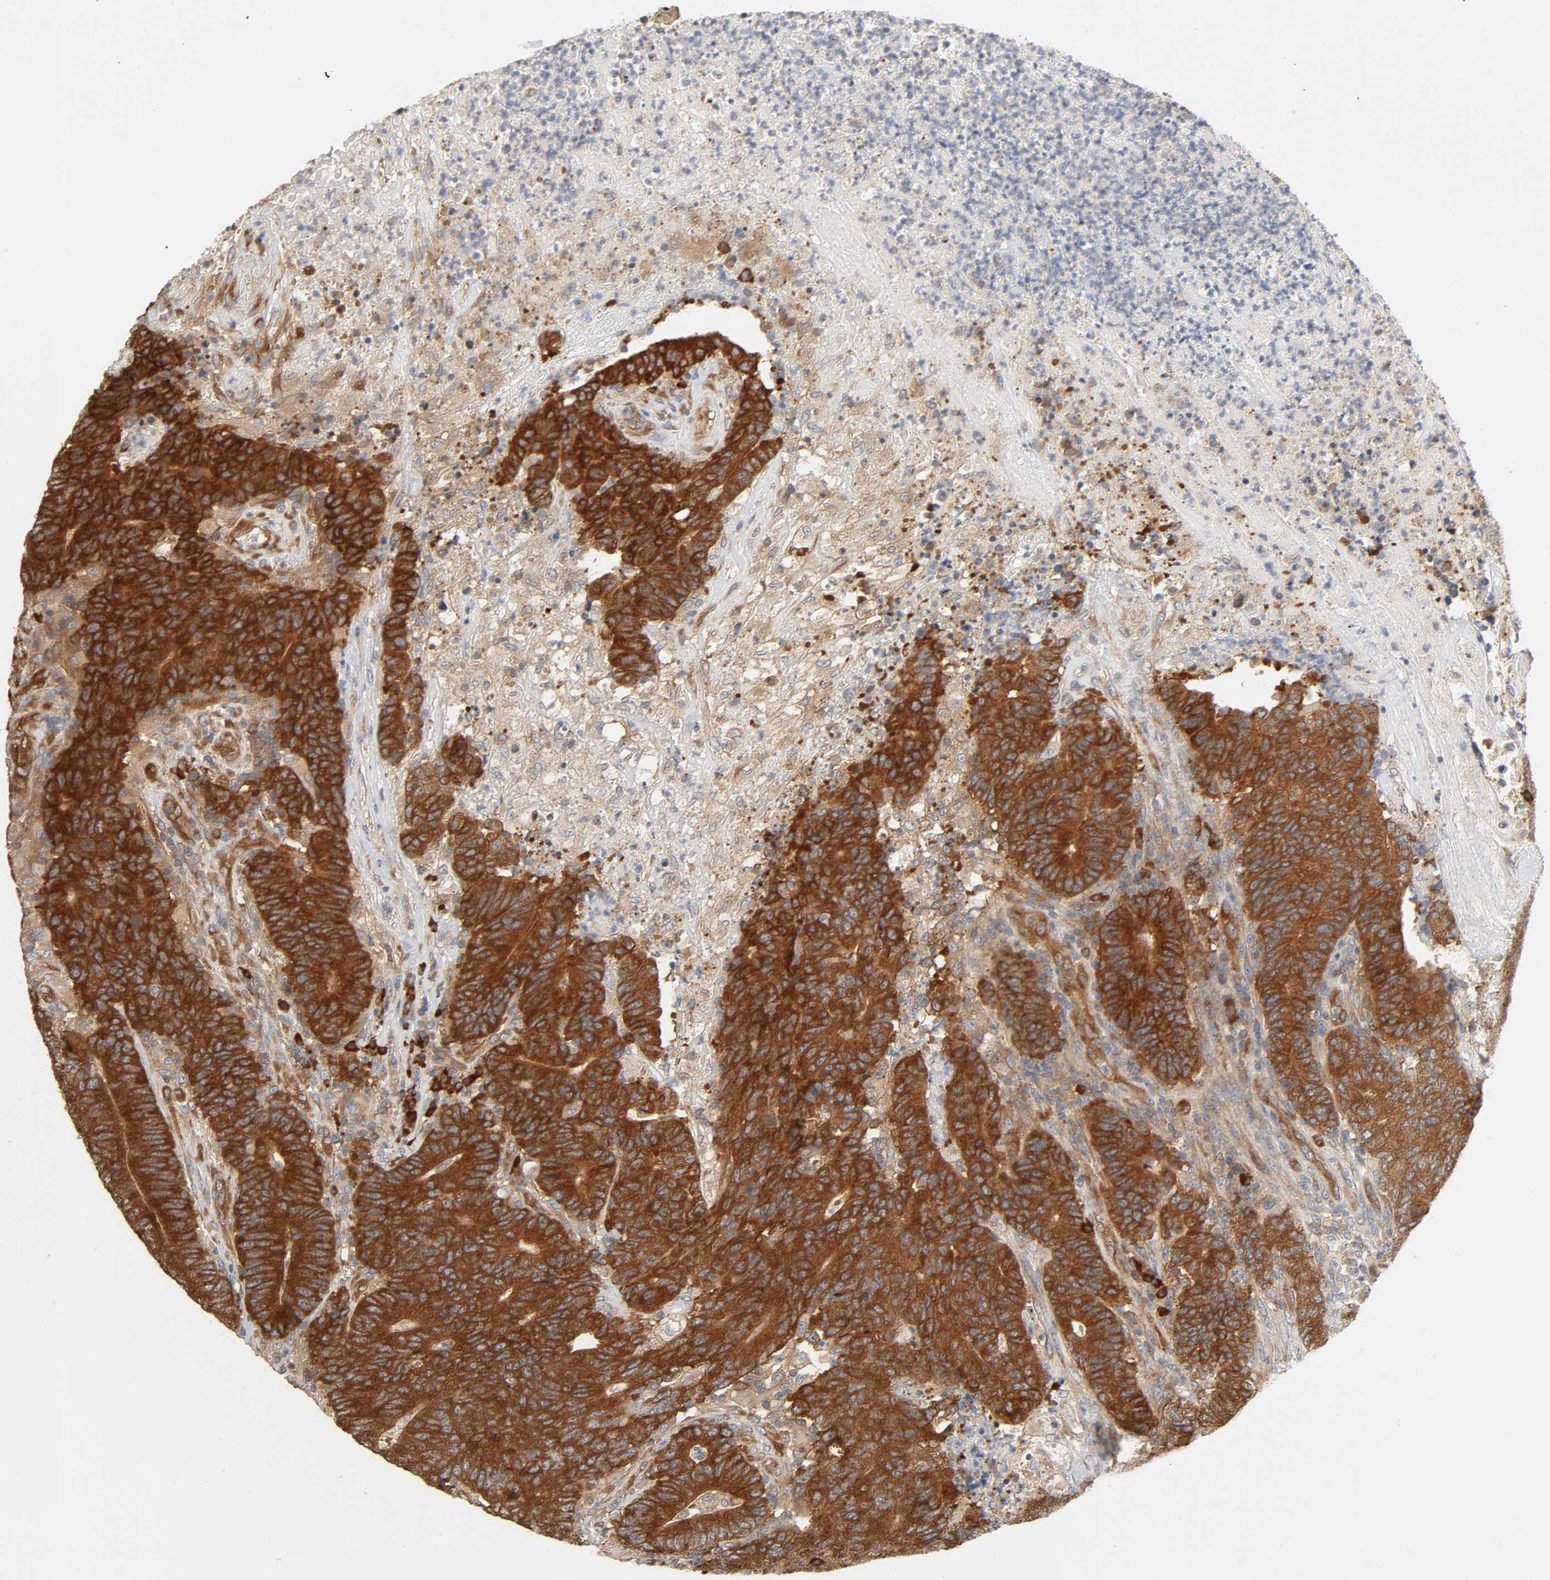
{"staining": {"intensity": "strong", "quantity": ">75%", "location": "cytoplasmic/membranous"}, "tissue": "colorectal cancer", "cell_type": "Tumor cells", "image_type": "cancer", "snomed": [{"axis": "morphology", "description": "Normal tissue, NOS"}, {"axis": "morphology", "description": "Adenocarcinoma, NOS"}, {"axis": "topography", "description": "Colon"}], "caption": "Colorectal cancer stained with a protein marker reveals strong staining in tumor cells.", "gene": "SCHIP1", "patient": {"sex": "female", "age": 75}}